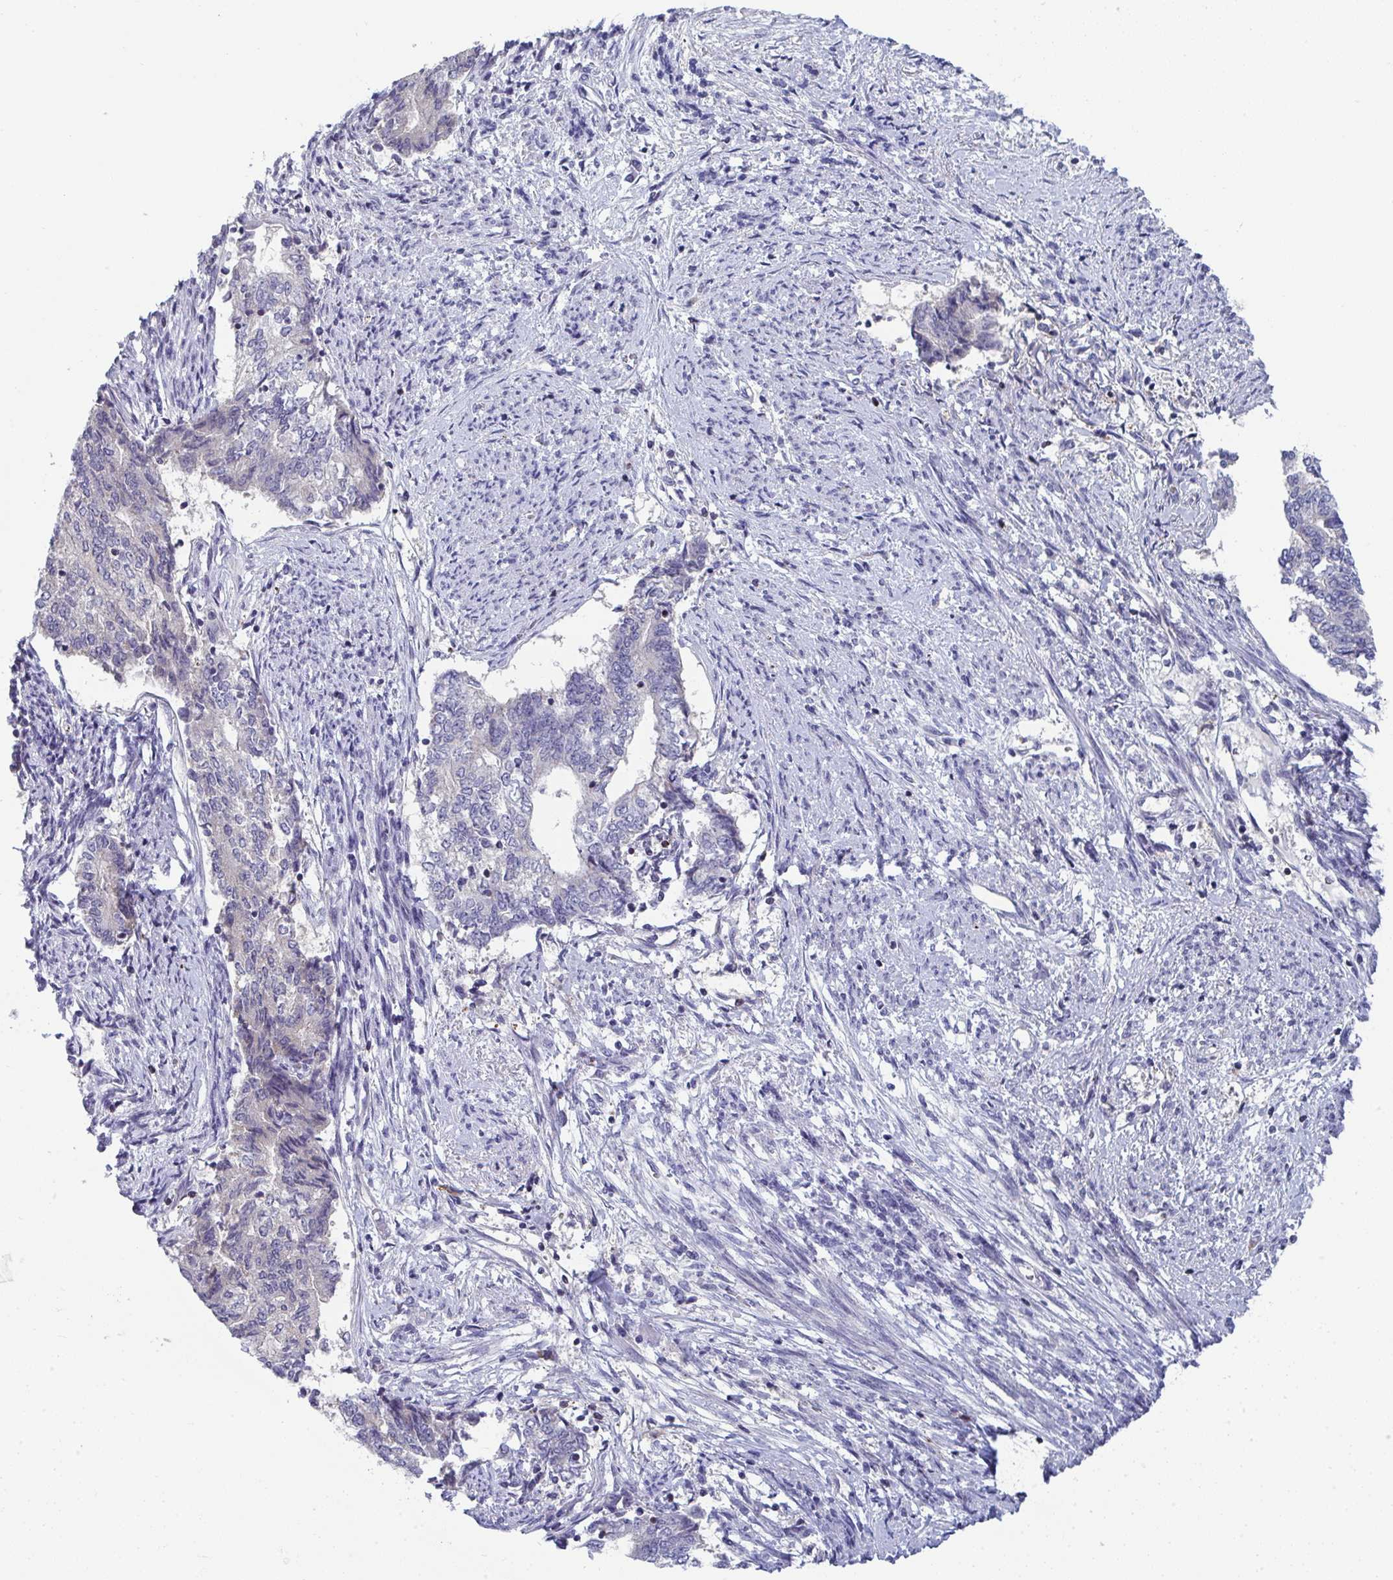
{"staining": {"intensity": "negative", "quantity": "none", "location": "none"}, "tissue": "endometrial cancer", "cell_type": "Tumor cells", "image_type": "cancer", "snomed": [{"axis": "morphology", "description": "Adenocarcinoma, NOS"}, {"axis": "topography", "description": "Endometrium"}], "caption": "This is a histopathology image of immunohistochemistry (IHC) staining of endometrial adenocarcinoma, which shows no staining in tumor cells.", "gene": "AOC2", "patient": {"sex": "female", "age": 65}}